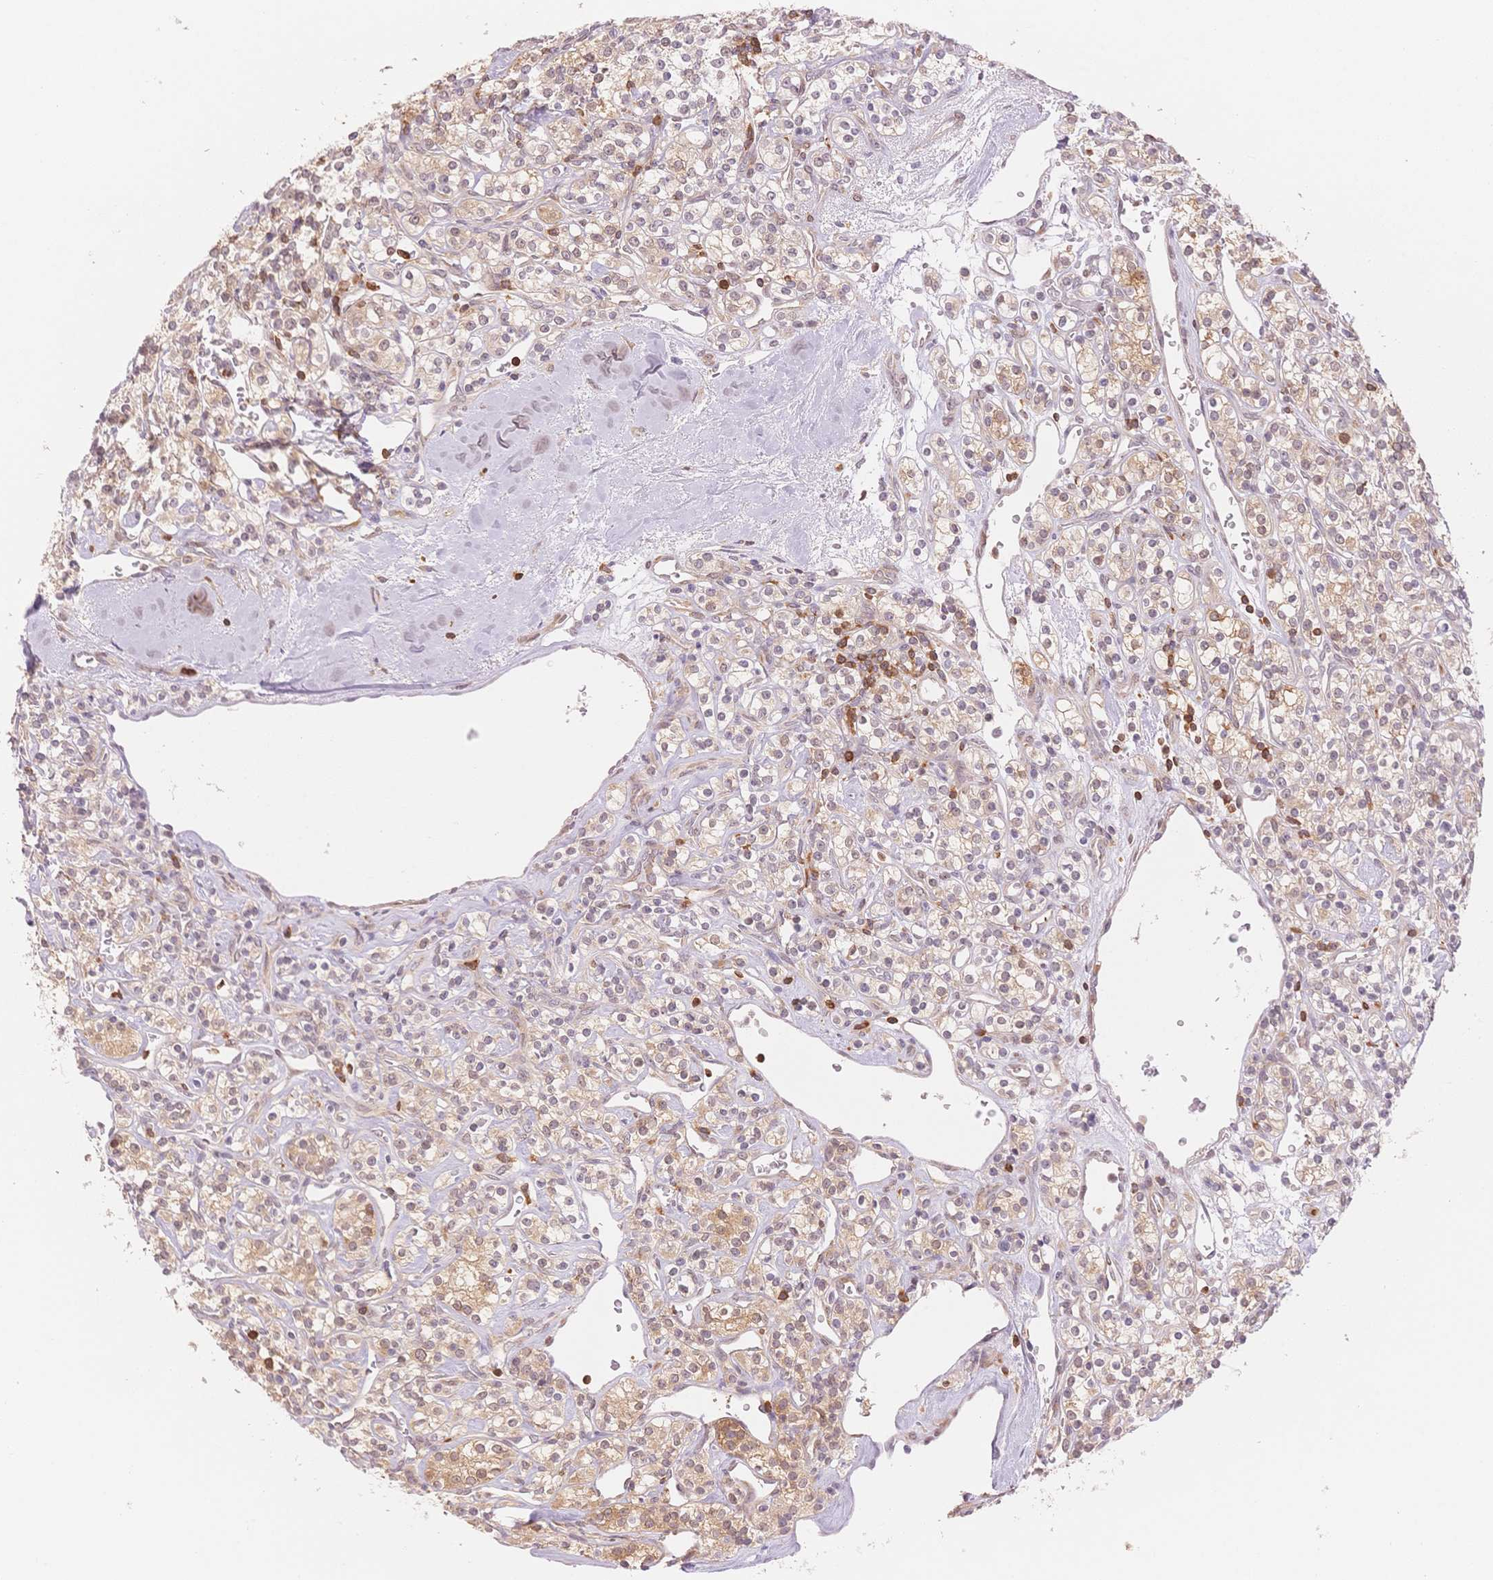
{"staining": {"intensity": "weak", "quantity": "<25%", "location": "cytoplasmic/membranous"}, "tissue": "renal cancer", "cell_type": "Tumor cells", "image_type": "cancer", "snomed": [{"axis": "morphology", "description": "Adenocarcinoma, NOS"}, {"axis": "topography", "description": "Kidney"}], "caption": "This is an immunohistochemistry (IHC) micrograph of adenocarcinoma (renal). There is no expression in tumor cells.", "gene": "STK39", "patient": {"sex": "male", "age": 77}}